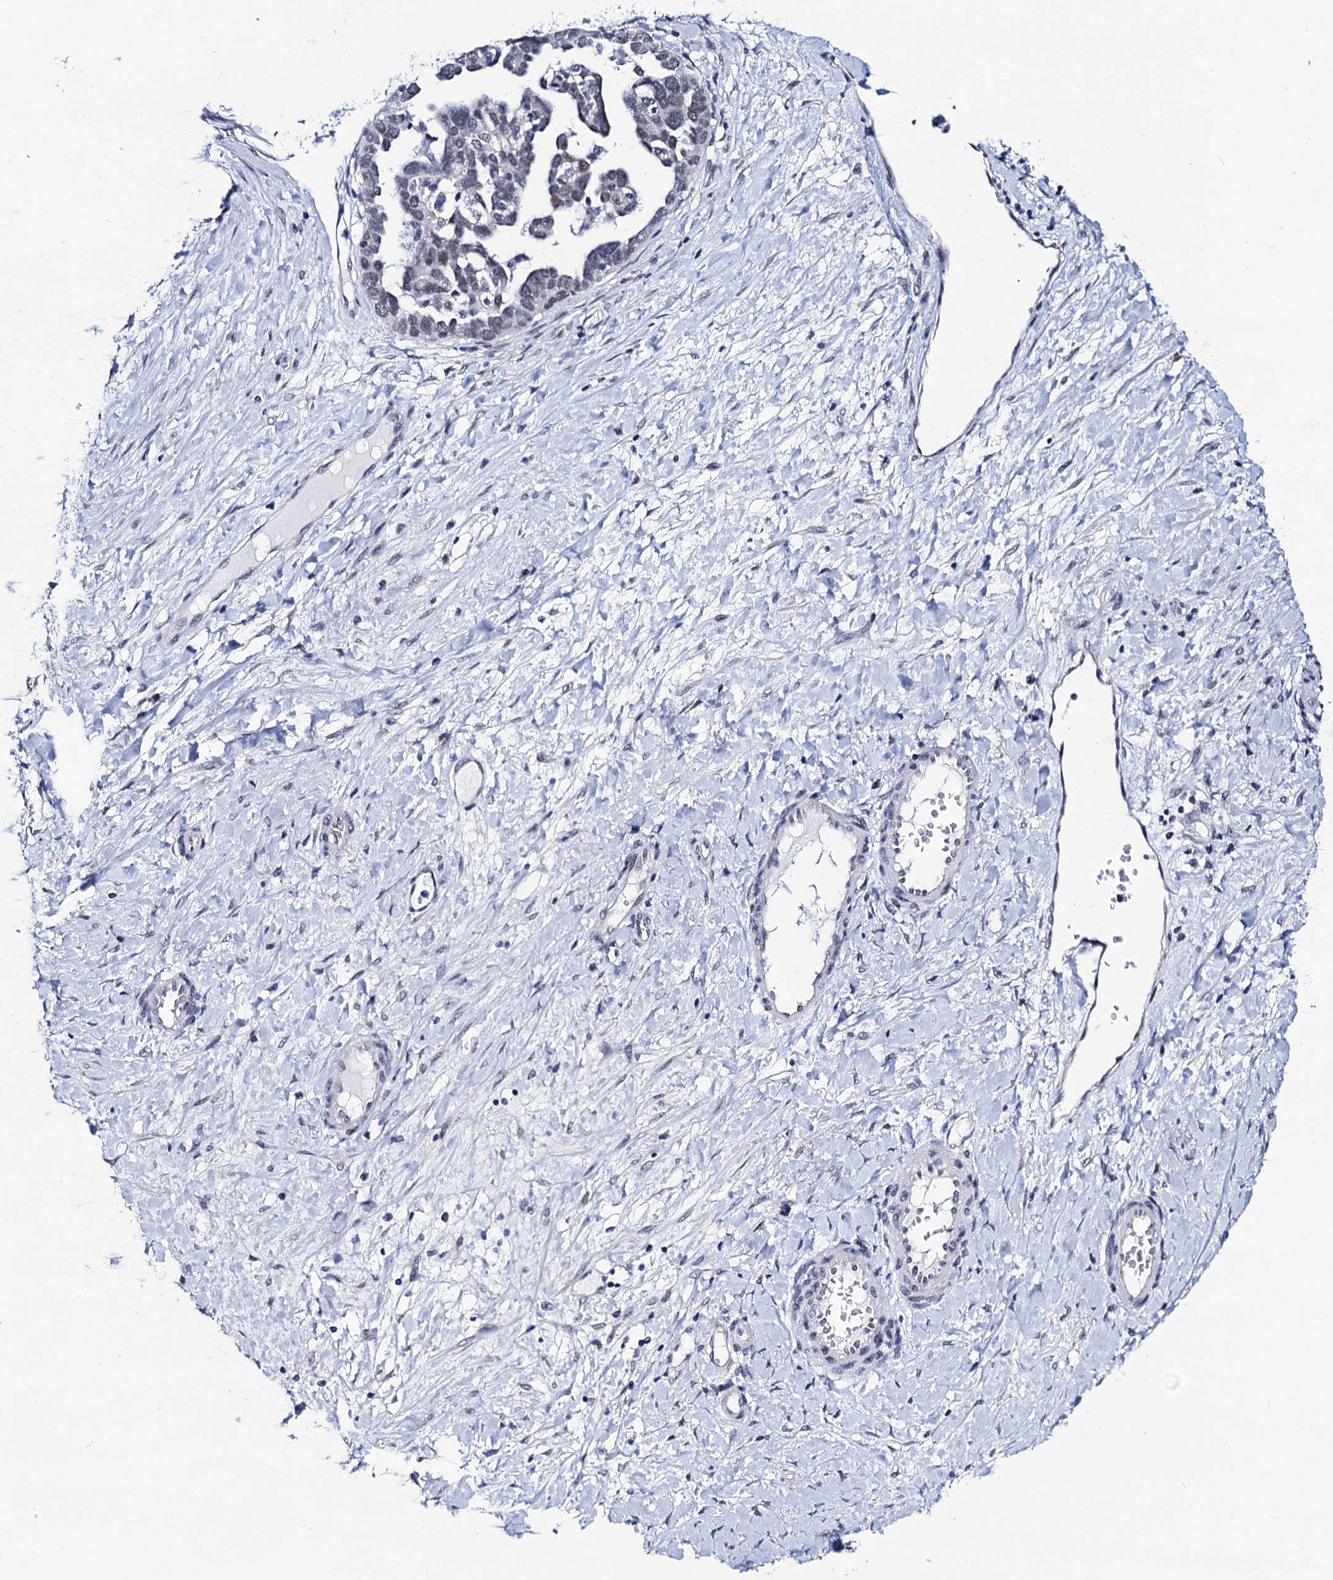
{"staining": {"intensity": "negative", "quantity": "none", "location": "none"}, "tissue": "ovarian cancer", "cell_type": "Tumor cells", "image_type": "cancer", "snomed": [{"axis": "morphology", "description": "Cystadenocarcinoma, serous, NOS"}, {"axis": "topography", "description": "Ovary"}], "caption": "The micrograph demonstrates no staining of tumor cells in serous cystadenocarcinoma (ovarian). (DAB immunohistochemistry, high magnification).", "gene": "C16orf87", "patient": {"sex": "female", "age": 54}}